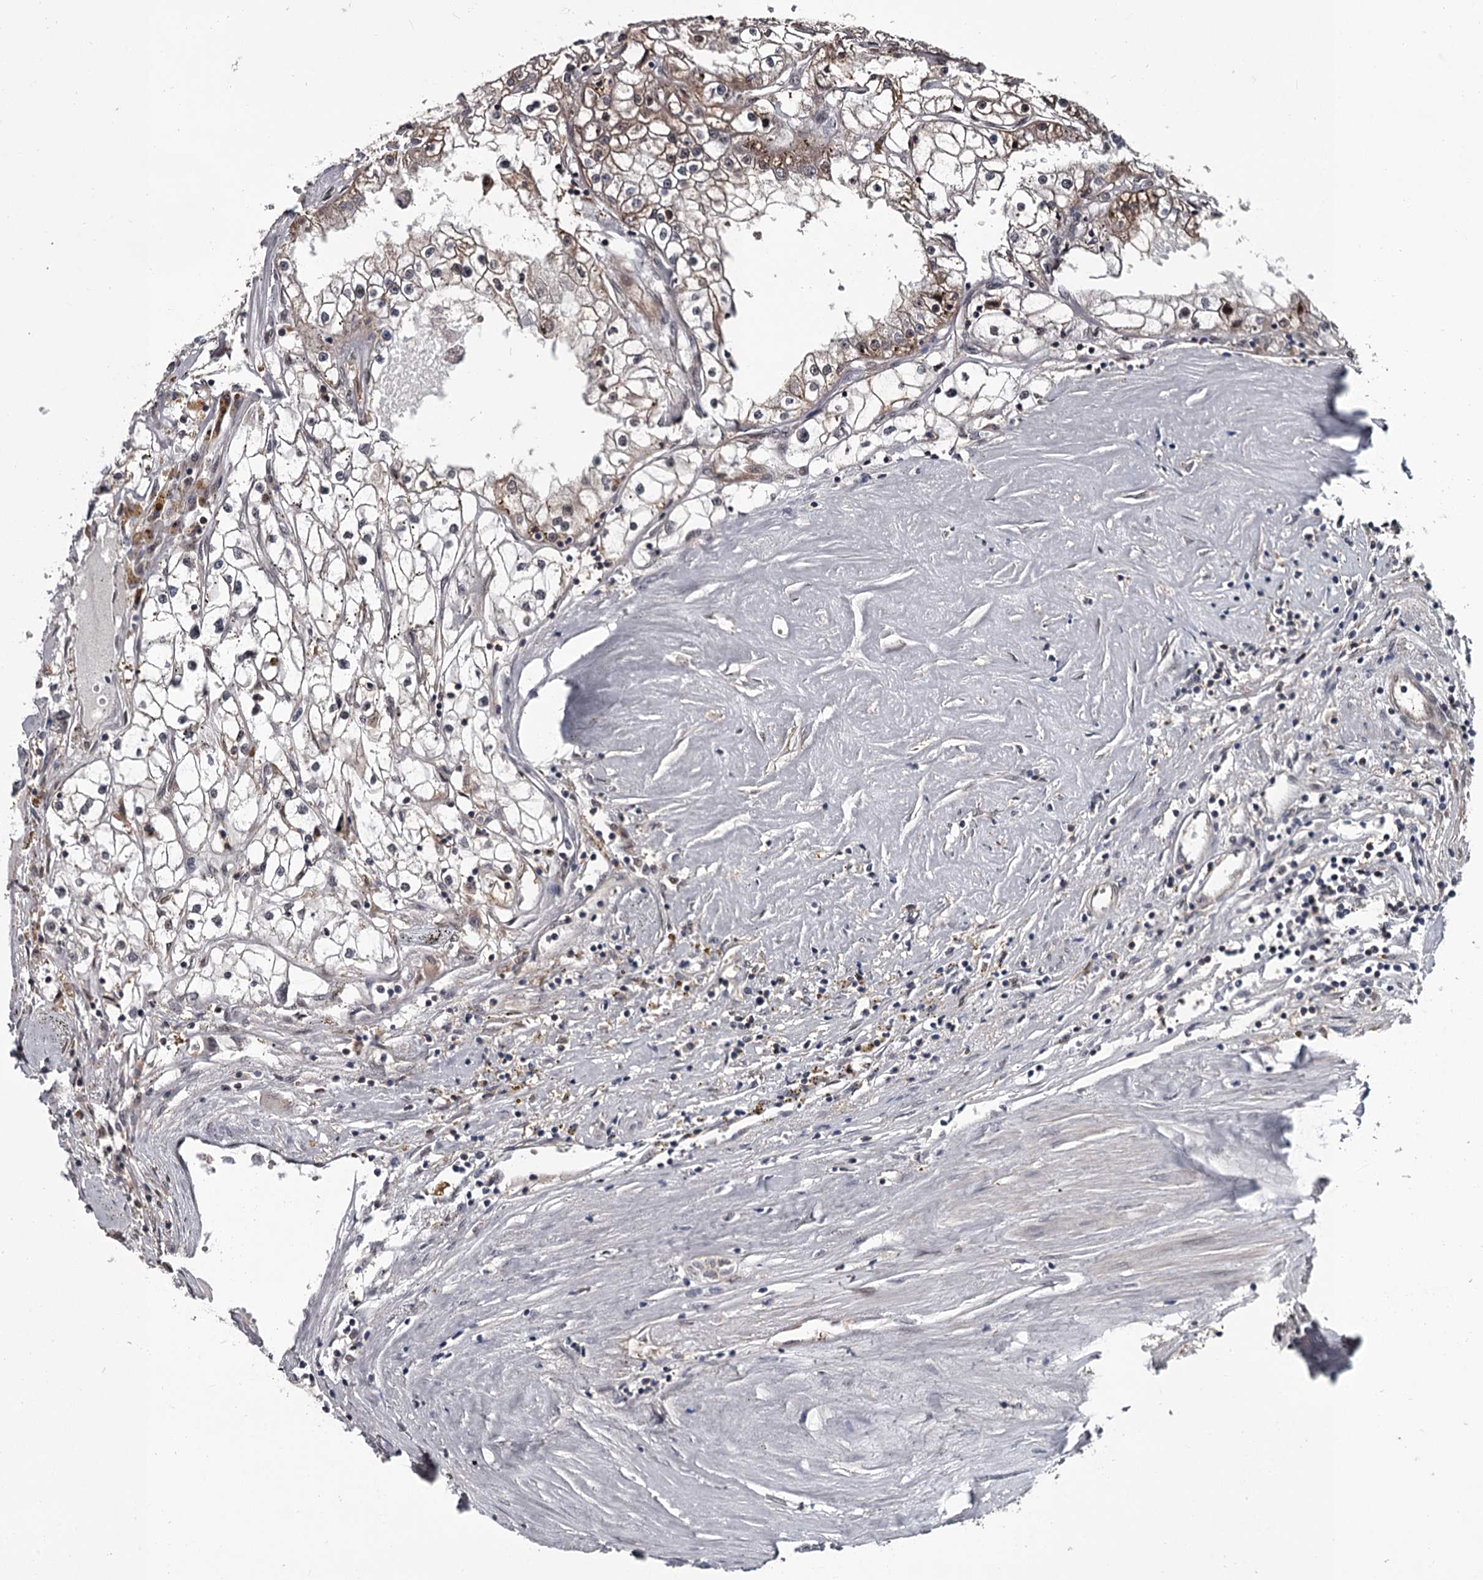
{"staining": {"intensity": "weak", "quantity": "<25%", "location": "cytoplasmic/membranous"}, "tissue": "renal cancer", "cell_type": "Tumor cells", "image_type": "cancer", "snomed": [{"axis": "morphology", "description": "Adenocarcinoma, NOS"}, {"axis": "topography", "description": "Kidney"}], "caption": "Immunohistochemistry (IHC) histopathology image of neoplastic tissue: human renal cancer (adenocarcinoma) stained with DAB exhibits no significant protein staining in tumor cells.", "gene": "DAO", "patient": {"sex": "male", "age": 56}}